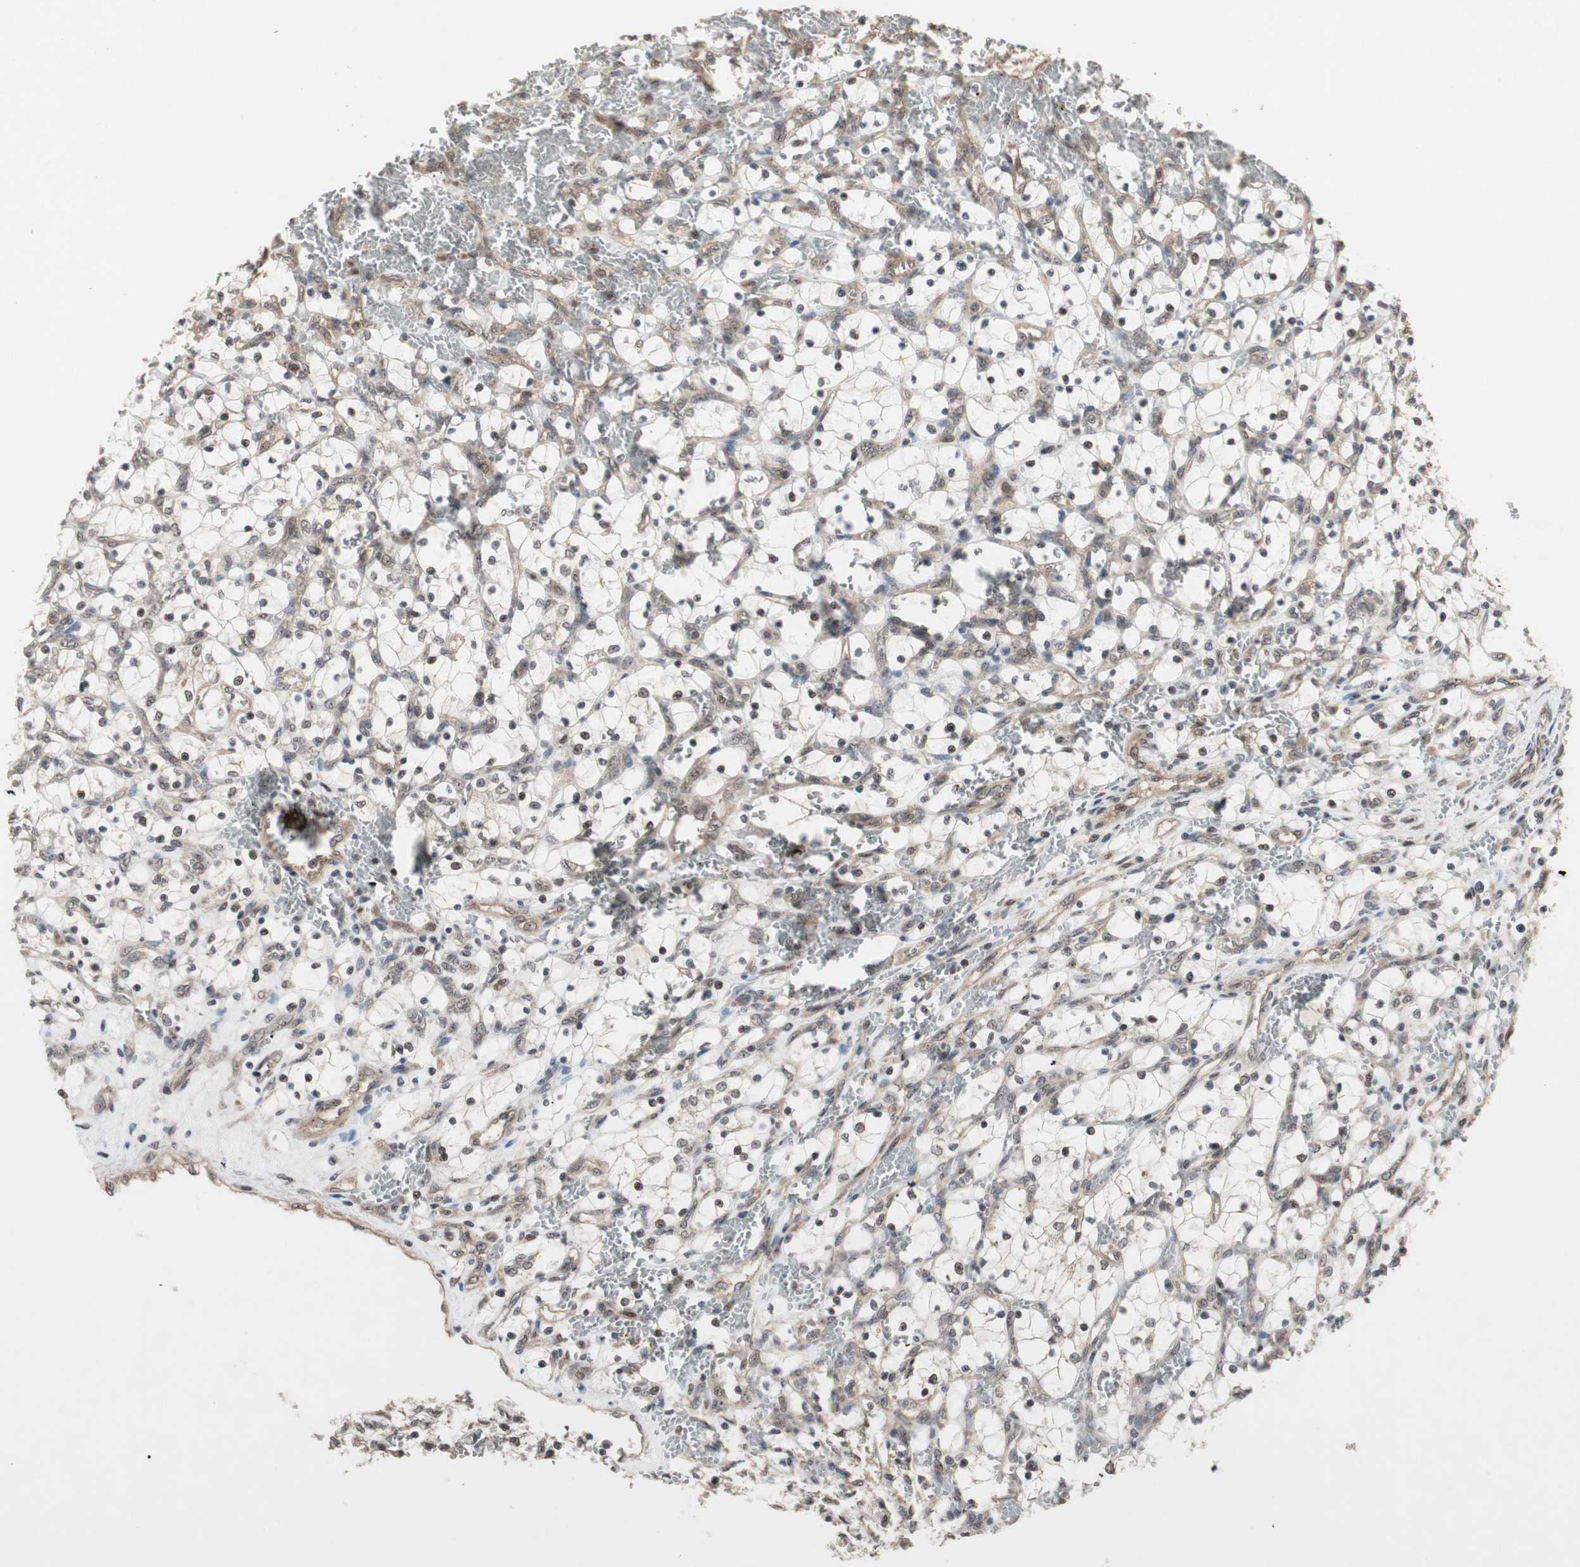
{"staining": {"intensity": "weak", "quantity": "25%-75%", "location": "nuclear"}, "tissue": "renal cancer", "cell_type": "Tumor cells", "image_type": "cancer", "snomed": [{"axis": "morphology", "description": "Adenocarcinoma, NOS"}, {"axis": "topography", "description": "Kidney"}], "caption": "Renal adenocarcinoma was stained to show a protein in brown. There is low levels of weak nuclear expression in about 25%-75% of tumor cells.", "gene": "CSNK2B", "patient": {"sex": "female", "age": 69}}